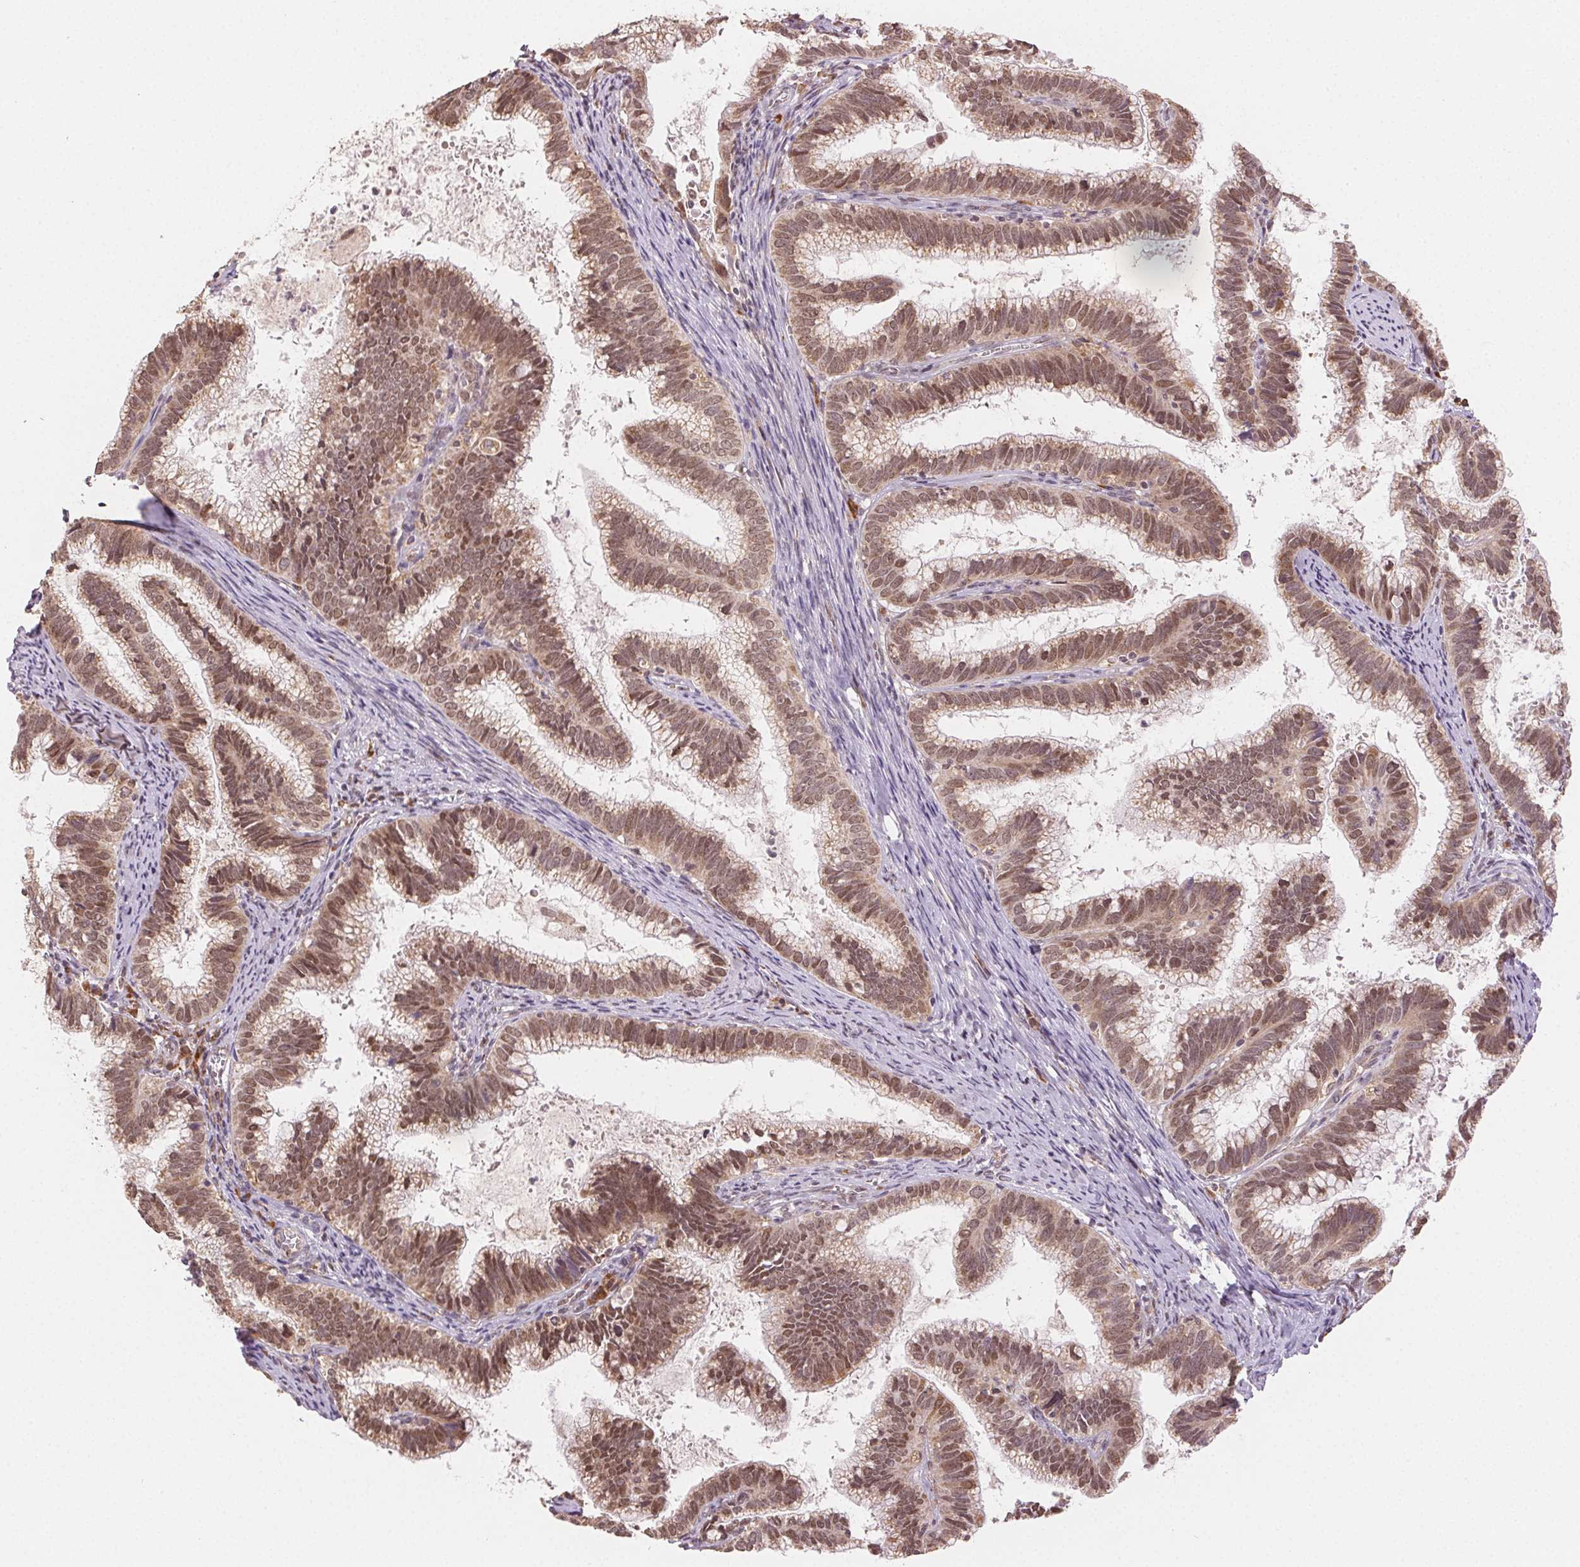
{"staining": {"intensity": "moderate", "quantity": ">75%", "location": "nuclear"}, "tissue": "cervical cancer", "cell_type": "Tumor cells", "image_type": "cancer", "snomed": [{"axis": "morphology", "description": "Adenocarcinoma, NOS"}, {"axis": "topography", "description": "Cervix"}], "caption": "The image demonstrates immunohistochemical staining of cervical cancer (adenocarcinoma). There is moderate nuclear expression is appreciated in approximately >75% of tumor cells. (DAB (3,3'-diaminobenzidine) = brown stain, brightfield microscopy at high magnification).", "gene": "PIWIL4", "patient": {"sex": "female", "age": 61}}